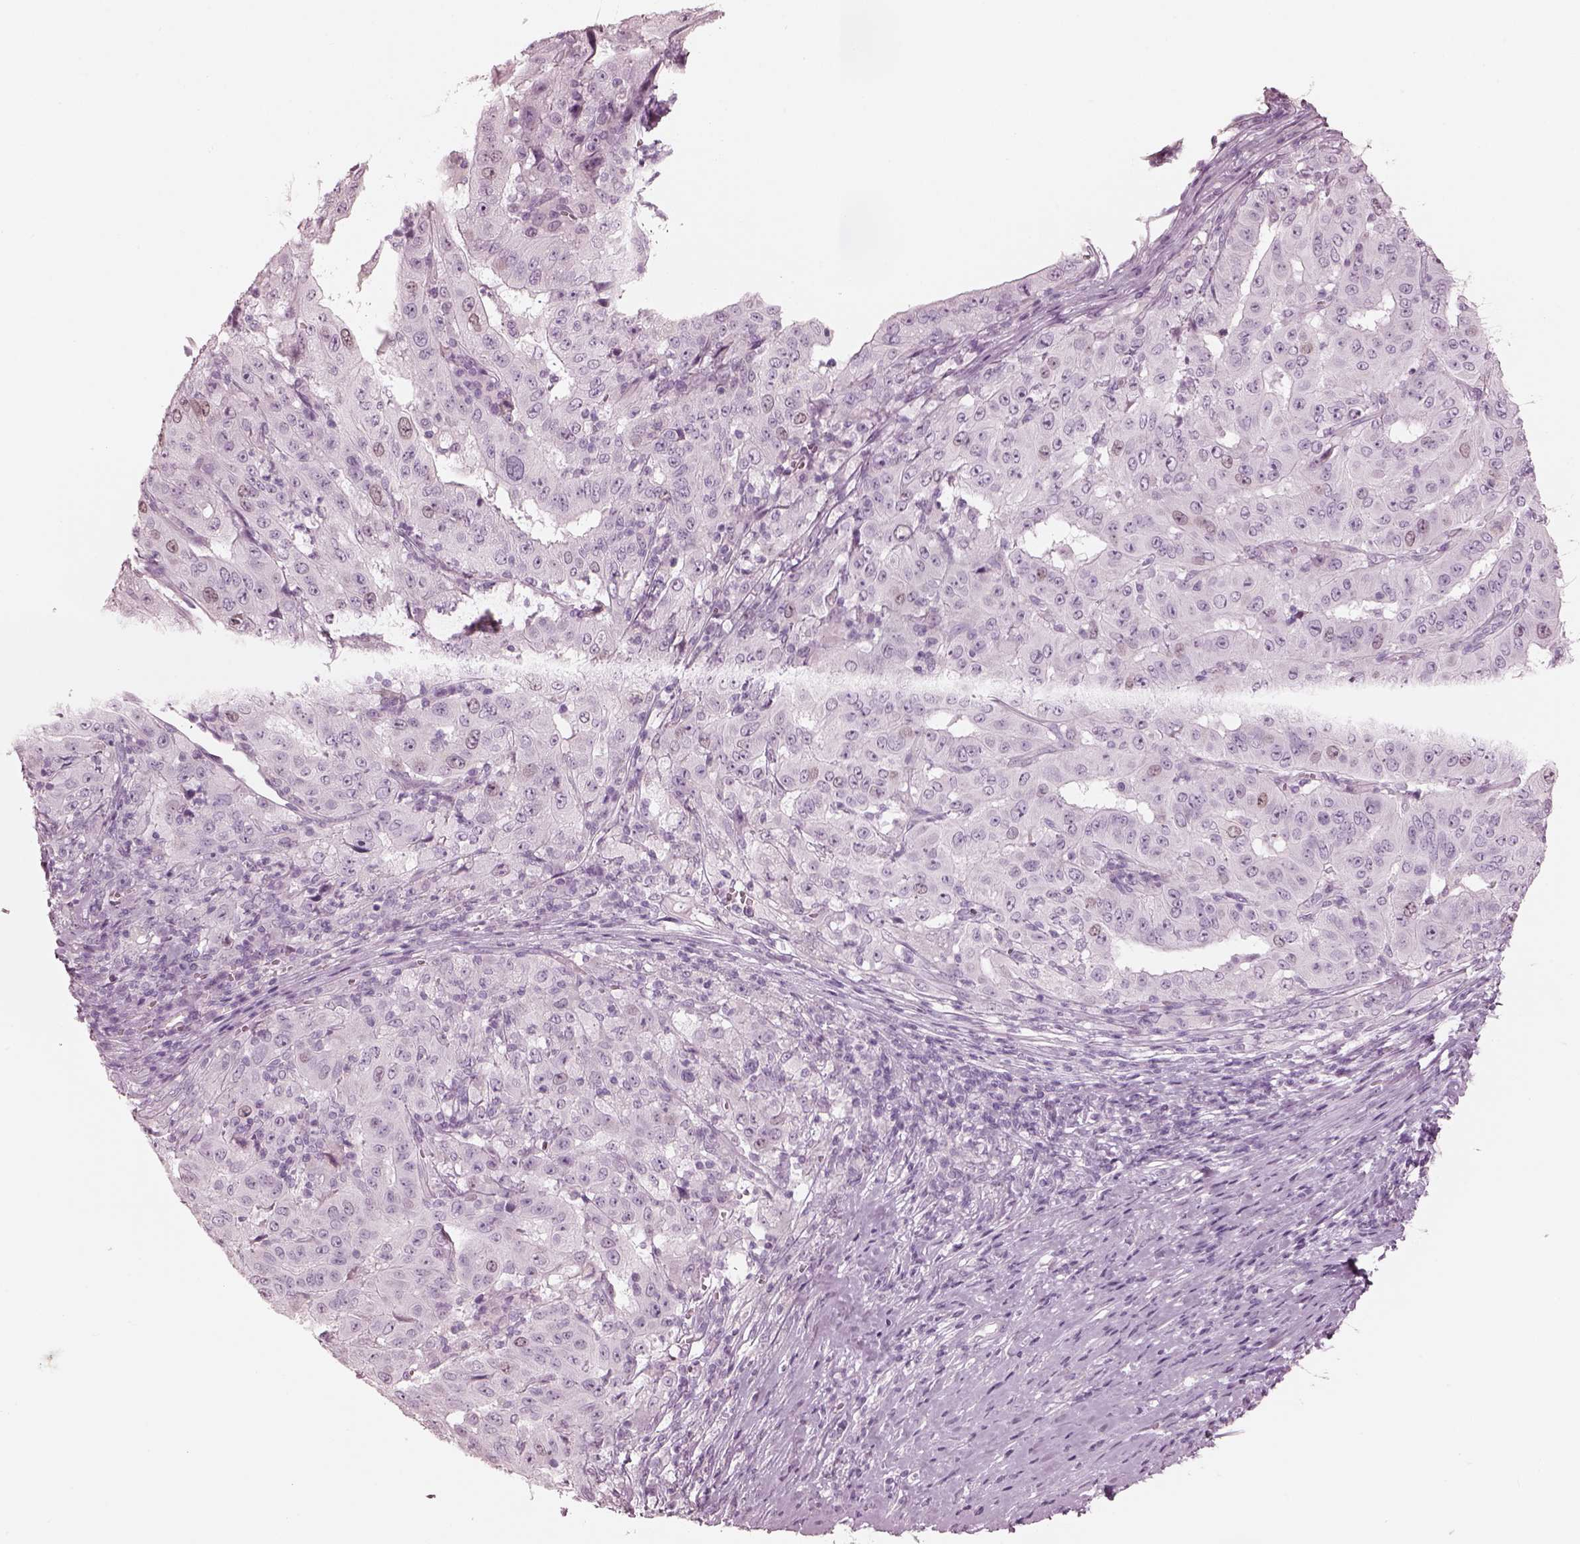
{"staining": {"intensity": "negative", "quantity": "none", "location": "none"}, "tissue": "pancreatic cancer", "cell_type": "Tumor cells", "image_type": "cancer", "snomed": [{"axis": "morphology", "description": "Adenocarcinoma, NOS"}, {"axis": "topography", "description": "Pancreas"}], "caption": "IHC photomicrograph of pancreatic adenocarcinoma stained for a protein (brown), which displays no expression in tumor cells.", "gene": "KRTAP24-1", "patient": {"sex": "male", "age": 63}}